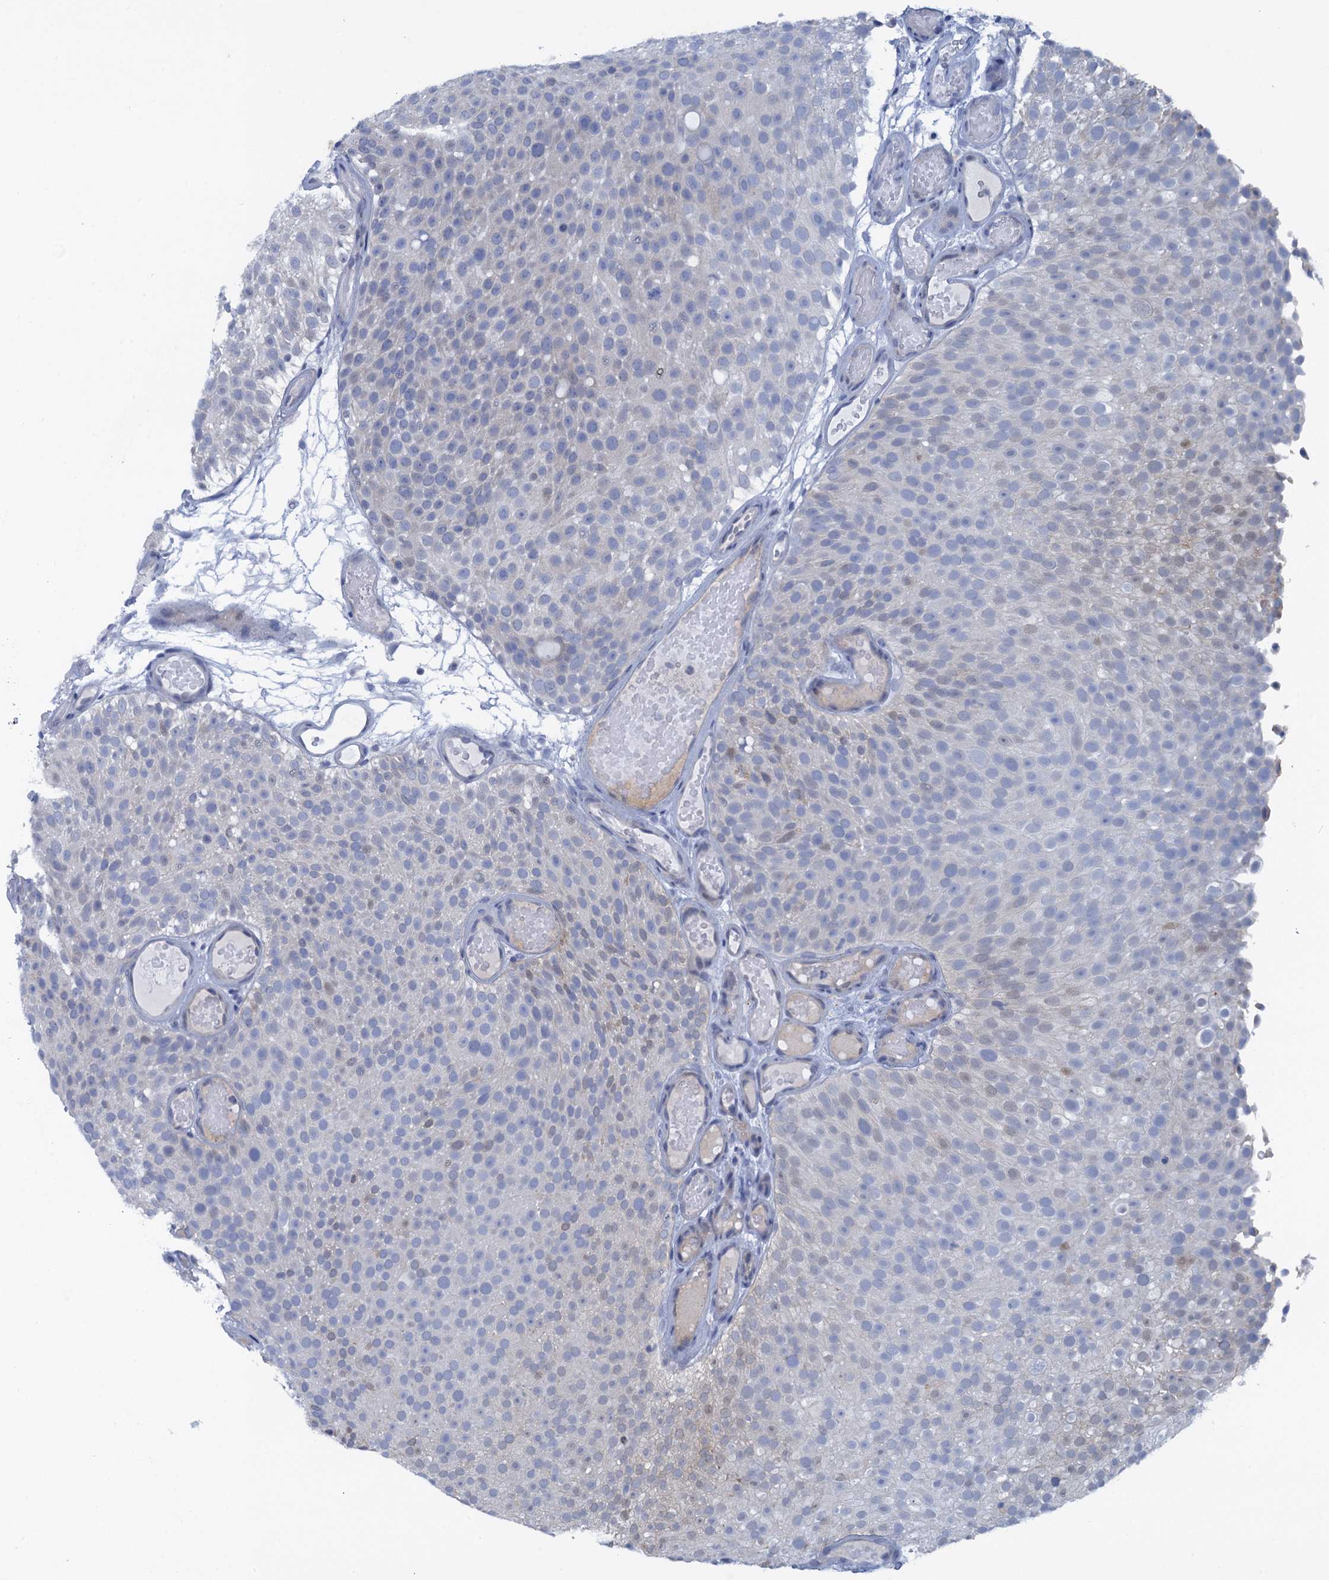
{"staining": {"intensity": "negative", "quantity": "none", "location": "none"}, "tissue": "urothelial cancer", "cell_type": "Tumor cells", "image_type": "cancer", "snomed": [{"axis": "morphology", "description": "Urothelial carcinoma, Low grade"}, {"axis": "topography", "description": "Urinary bladder"}], "caption": "Urothelial cancer was stained to show a protein in brown. There is no significant positivity in tumor cells.", "gene": "SCEL", "patient": {"sex": "male", "age": 78}}